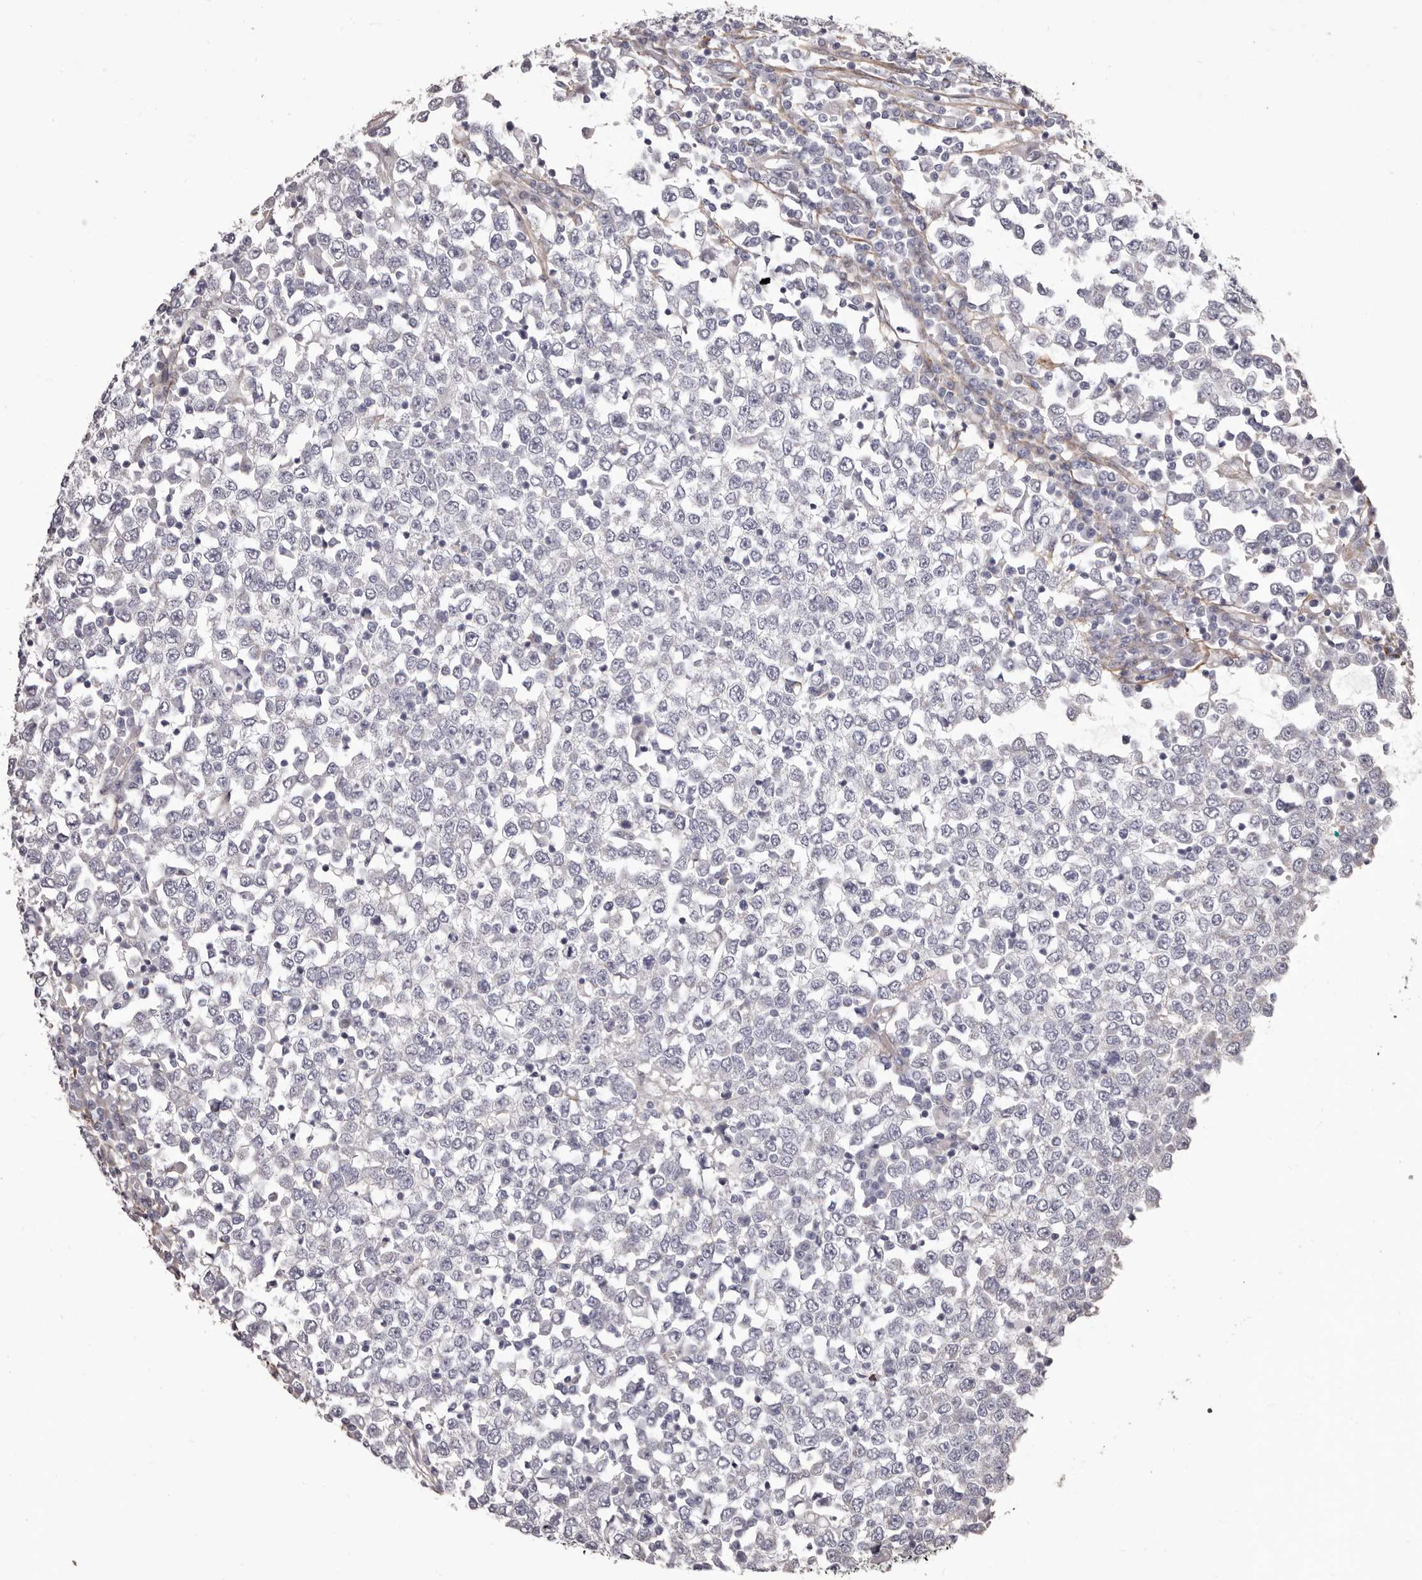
{"staining": {"intensity": "negative", "quantity": "none", "location": "none"}, "tissue": "testis cancer", "cell_type": "Tumor cells", "image_type": "cancer", "snomed": [{"axis": "morphology", "description": "Seminoma, NOS"}, {"axis": "topography", "description": "Testis"}], "caption": "Tumor cells are negative for brown protein staining in testis cancer (seminoma).", "gene": "COL6A1", "patient": {"sex": "male", "age": 65}}